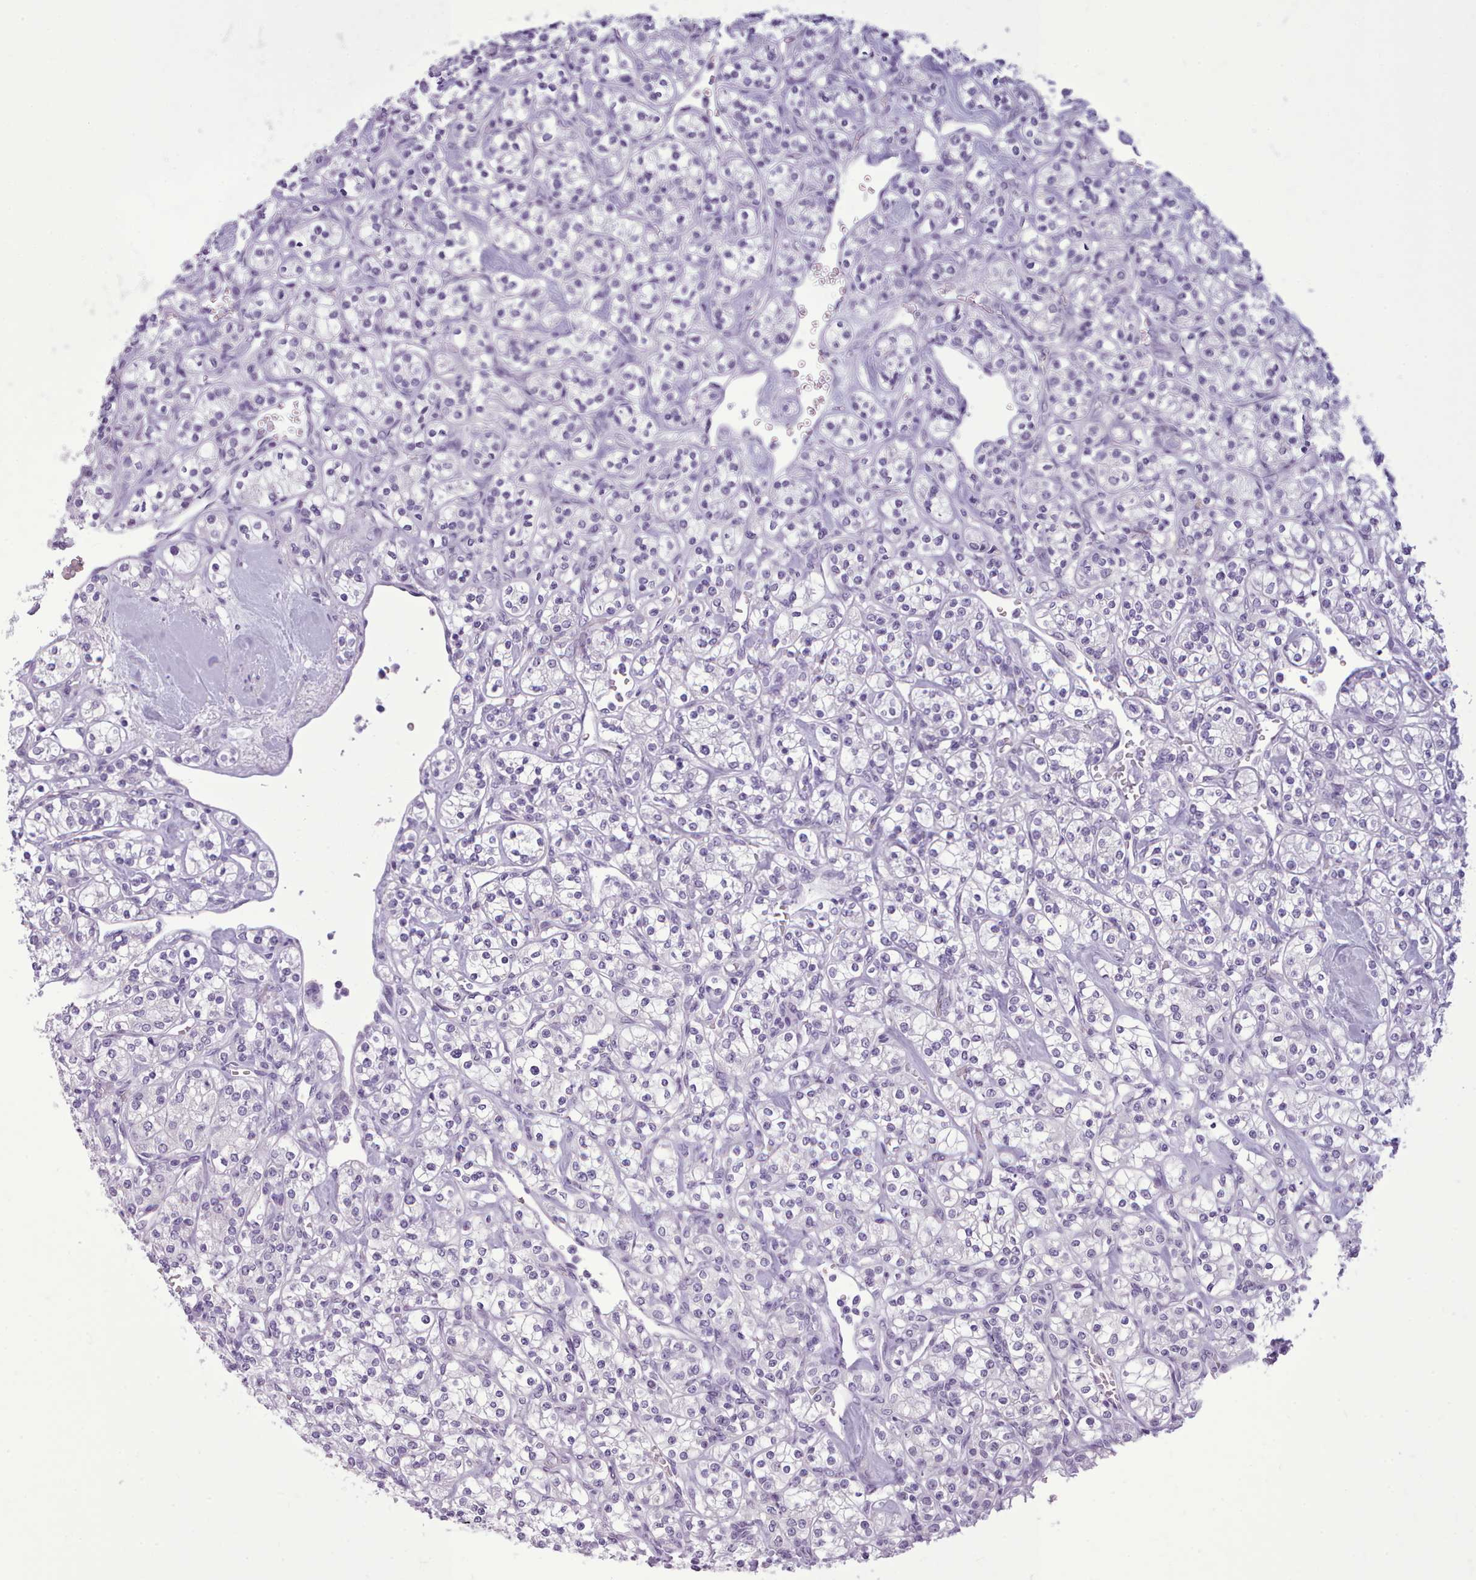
{"staining": {"intensity": "negative", "quantity": "none", "location": "none"}, "tissue": "renal cancer", "cell_type": "Tumor cells", "image_type": "cancer", "snomed": [{"axis": "morphology", "description": "Adenocarcinoma, NOS"}, {"axis": "topography", "description": "Kidney"}], "caption": "This is a histopathology image of immunohistochemistry (IHC) staining of renal adenocarcinoma, which shows no positivity in tumor cells. (Stains: DAB immunohistochemistry with hematoxylin counter stain, Microscopy: brightfield microscopy at high magnification).", "gene": "FBXO48", "patient": {"sex": "male", "age": 77}}